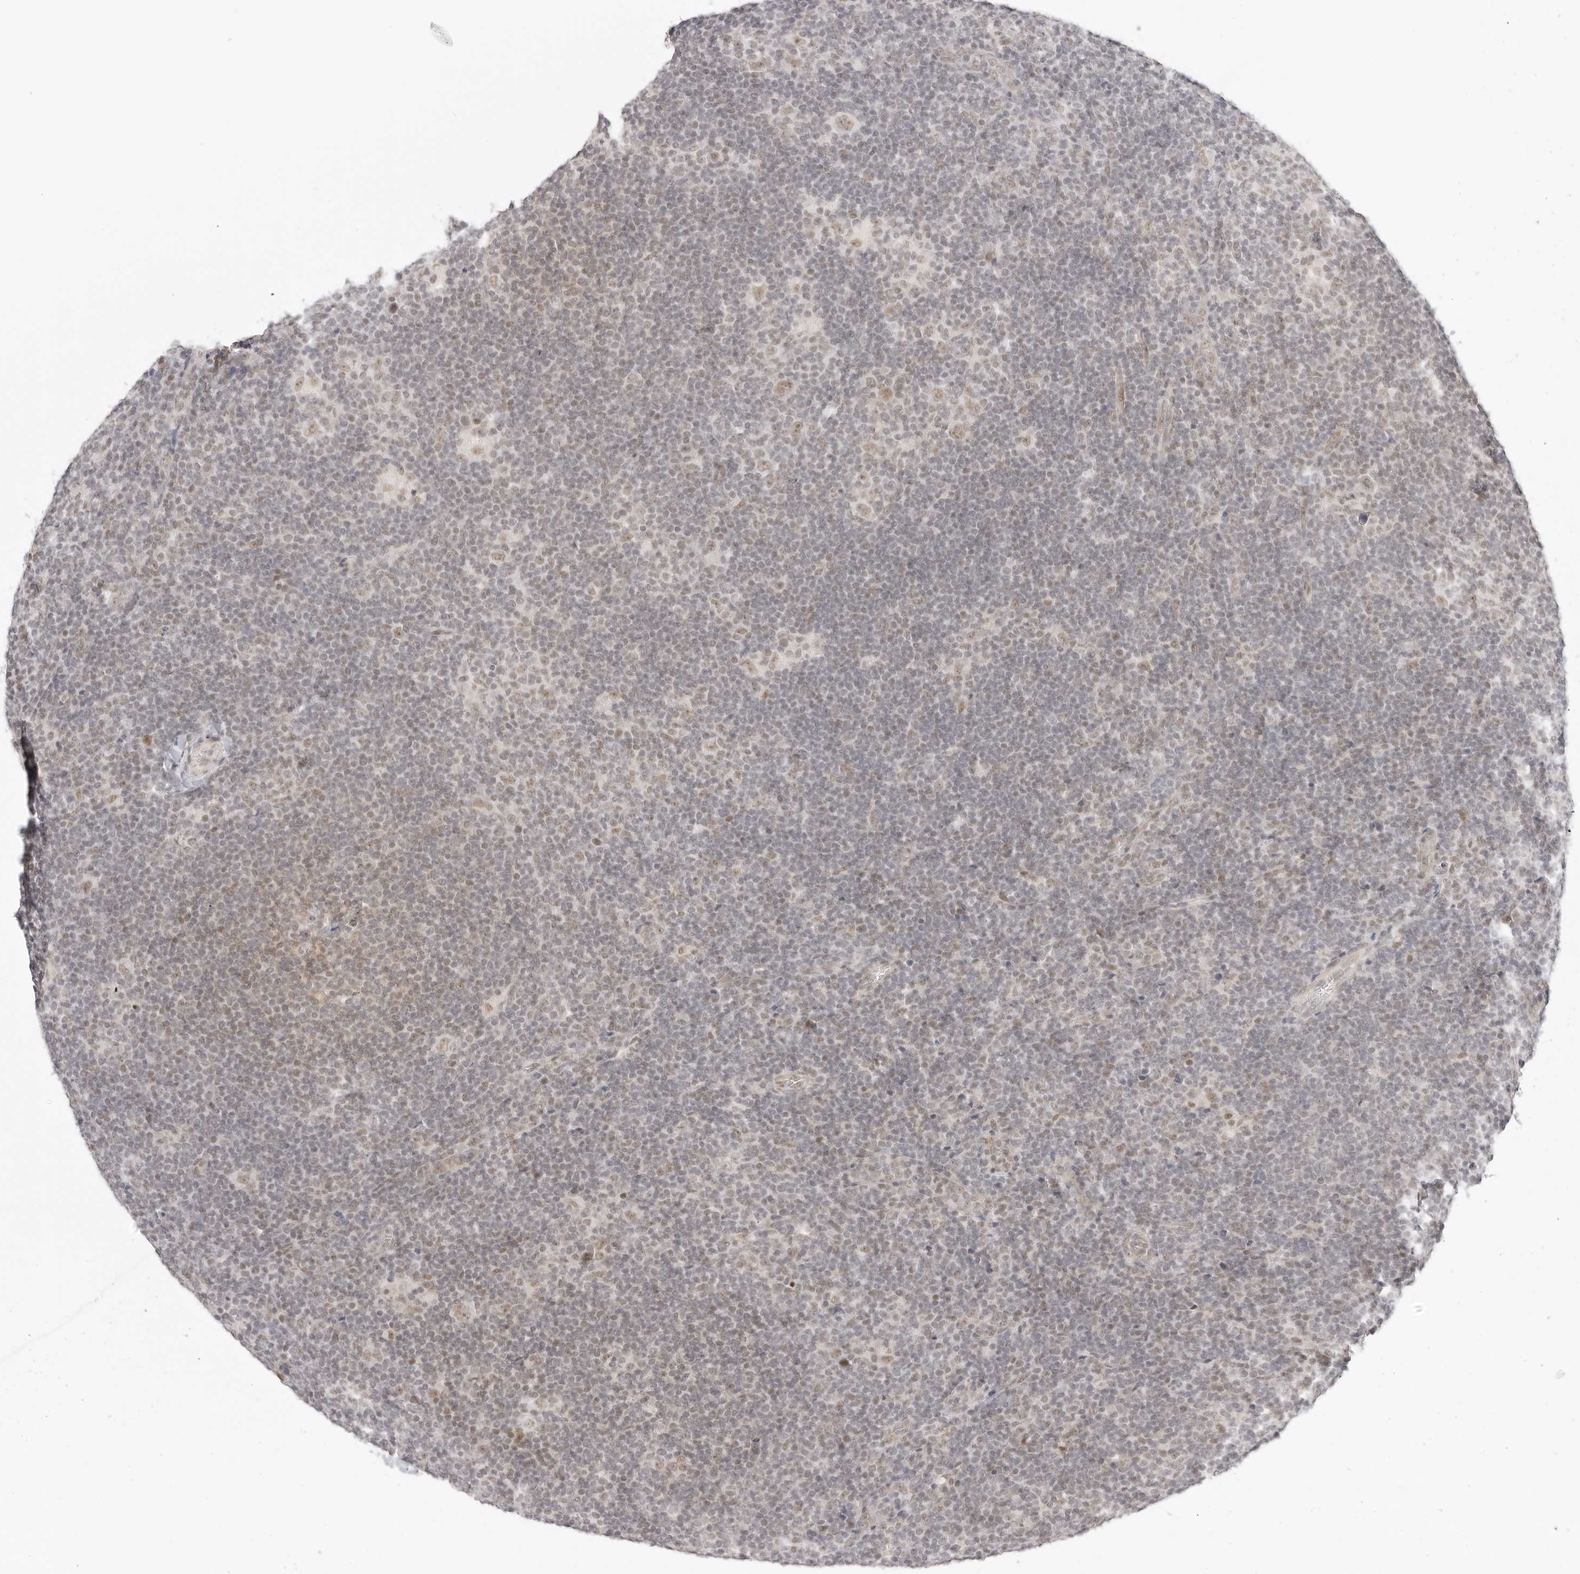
{"staining": {"intensity": "weak", "quantity": "25%-75%", "location": "nuclear"}, "tissue": "lymphoma", "cell_type": "Tumor cells", "image_type": "cancer", "snomed": [{"axis": "morphology", "description": "Hodgkin's disease, NOS"}, {"axis": "topography", "description": "Lymph node"}], "caption": "Weak nuclear protein expression is identified in approximately 25%-75% of tumor cells in lymphoma.", "gene": "TCIM", "patient": {"sex": "female", "age": 57}}